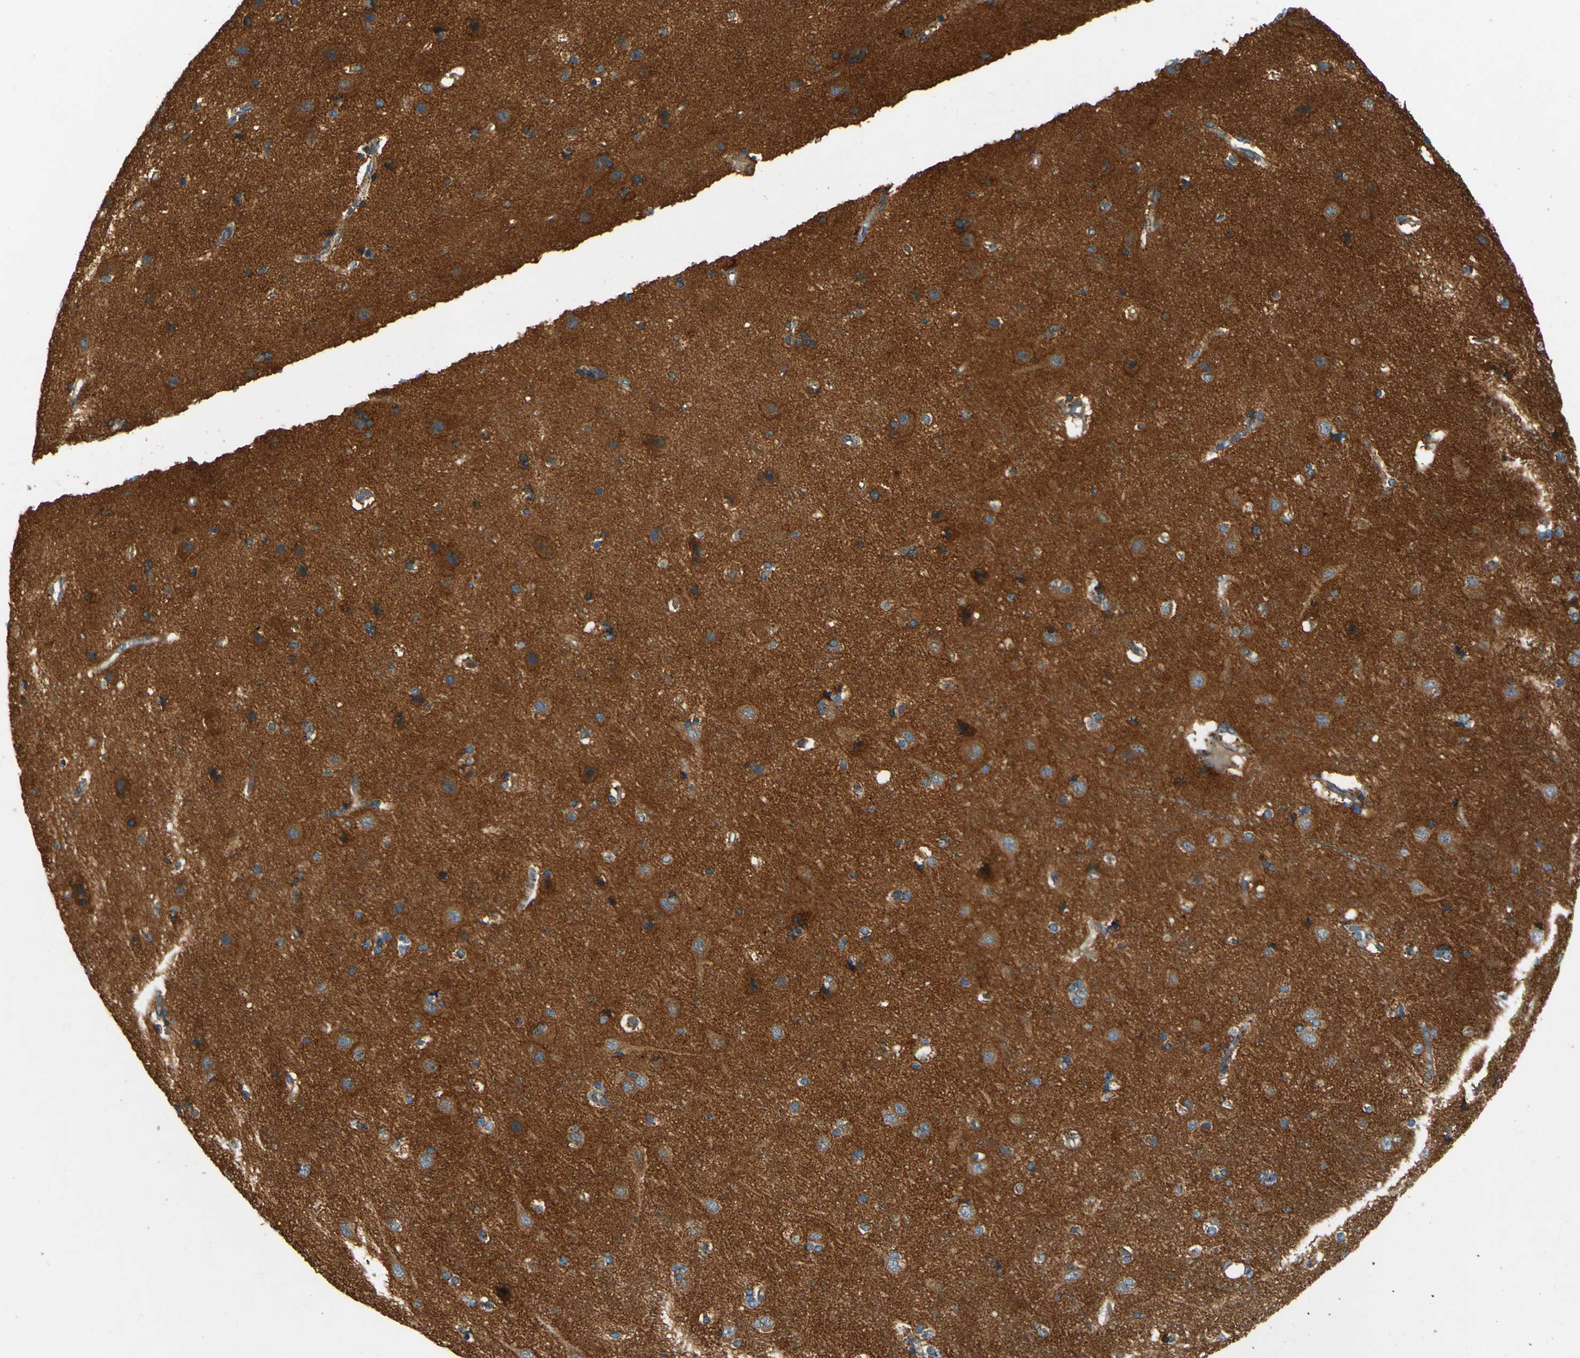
{"staining": {"intensity": "moderate", "quantity": ">75%", "location": "cytoplasmic/membranous"}, "tissue": "cerebral cortex", "cell_type": "Endothelial cells", "image_type": "normal", "snomed": [{"axis": "morphology", "description": "Normal tissue, NOS"}, {"axis": "topography", "description": "Cerebral cortex"}], "caption": "IHC micrograph of unremarkable cerebral cortex: human cerebral cortex stained using immunohistochemistry reveals medium levels of moderate protein expression localized specifically in the cytoplasmic/membranous of endothelial cells, appearing as a cytoplasmic/membranous brown color.", "gene": "DNAJC5", "patient": {"sex": "female", "age": 54}}